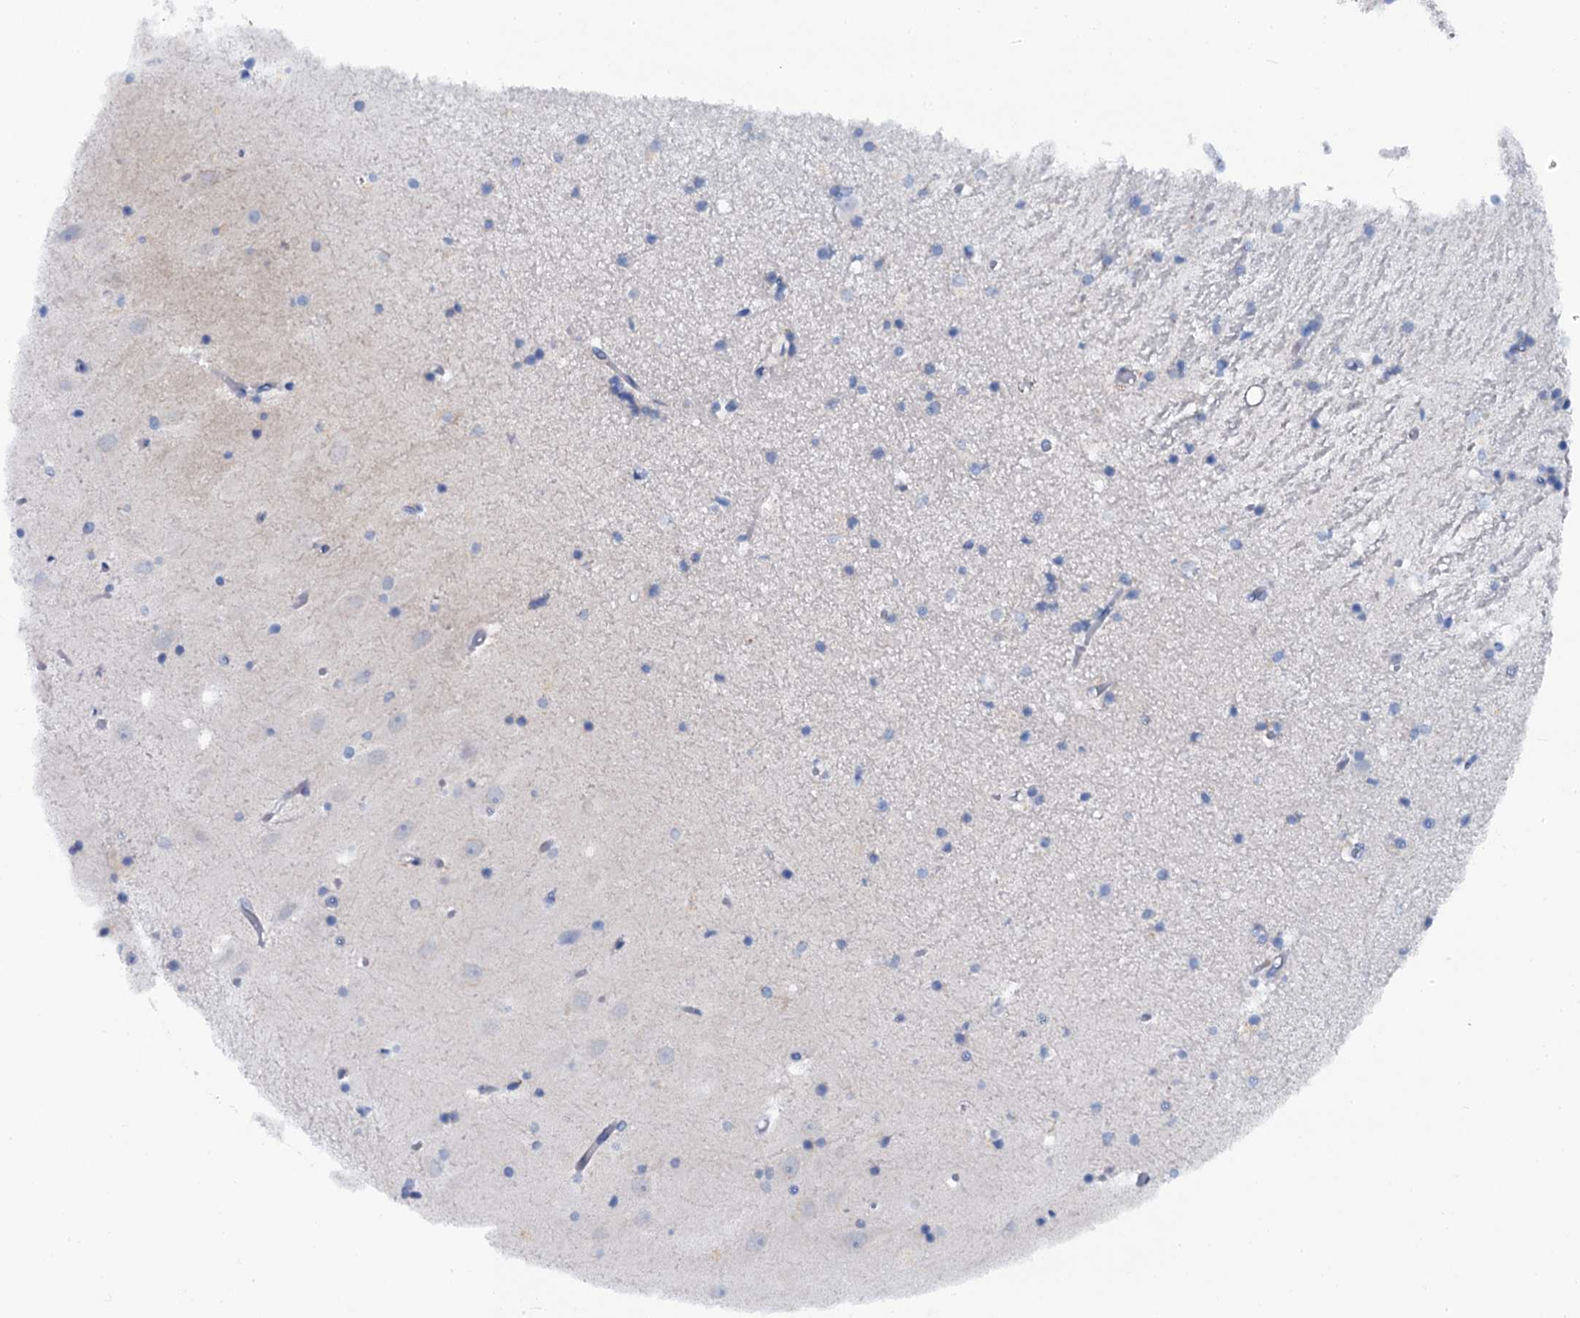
{"staining": {"intensity": "negative", "quantity": "none", "location": "none"}, "tissue": "hippocampus", "cell_type": "Glial cells", "image_type": "normal", "snomed": [{"axis": "morphology", "description": "Normal tissue, NOS"}, {"axis": "topography", "description": "Hippocampus"}], "caption": "Immunohistochemical staining of normal human hippocampus demonstrates no significant positivity in glial cells.", "gene": "OTOL1", "patient": {"sex": "female", "age": 52}}